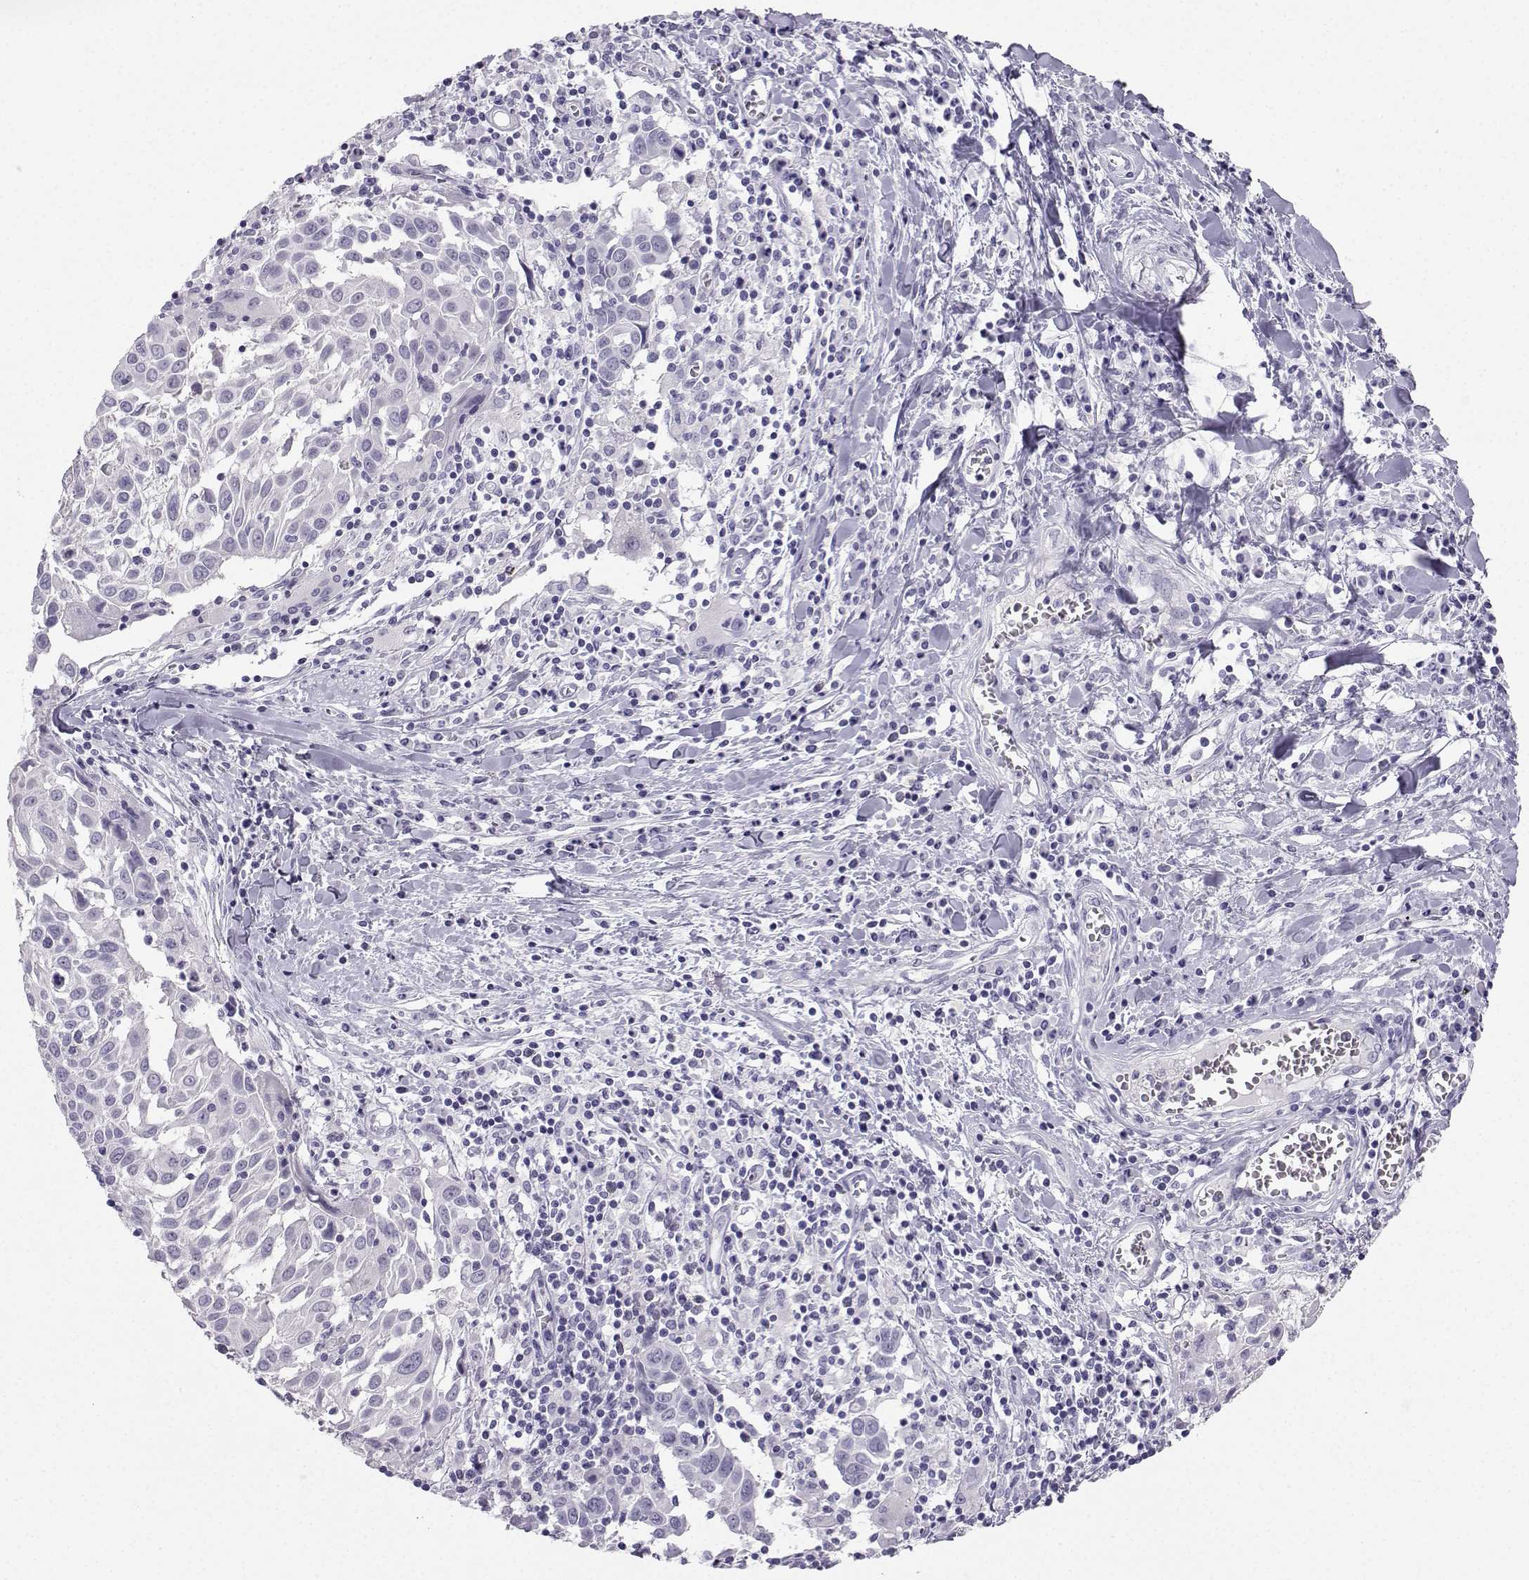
{"staining": {"intensity": "negative", "quantity": "none", "location": "none"}, "tissue": "lung cancer", "cell_type": "Tumor cells", "image_type": "cancer", "snomed": [{"axis": "morphology", "description": "Squamous cell carcinoma, NOS"}, {"axis": "topography", "description": "Lung"}], "caption": "Tumor cells are negative for protein expression in human lung squamous cell carcinoma.", "gene": "IQCD", "patient": {"sex": "male", "age": 57}}